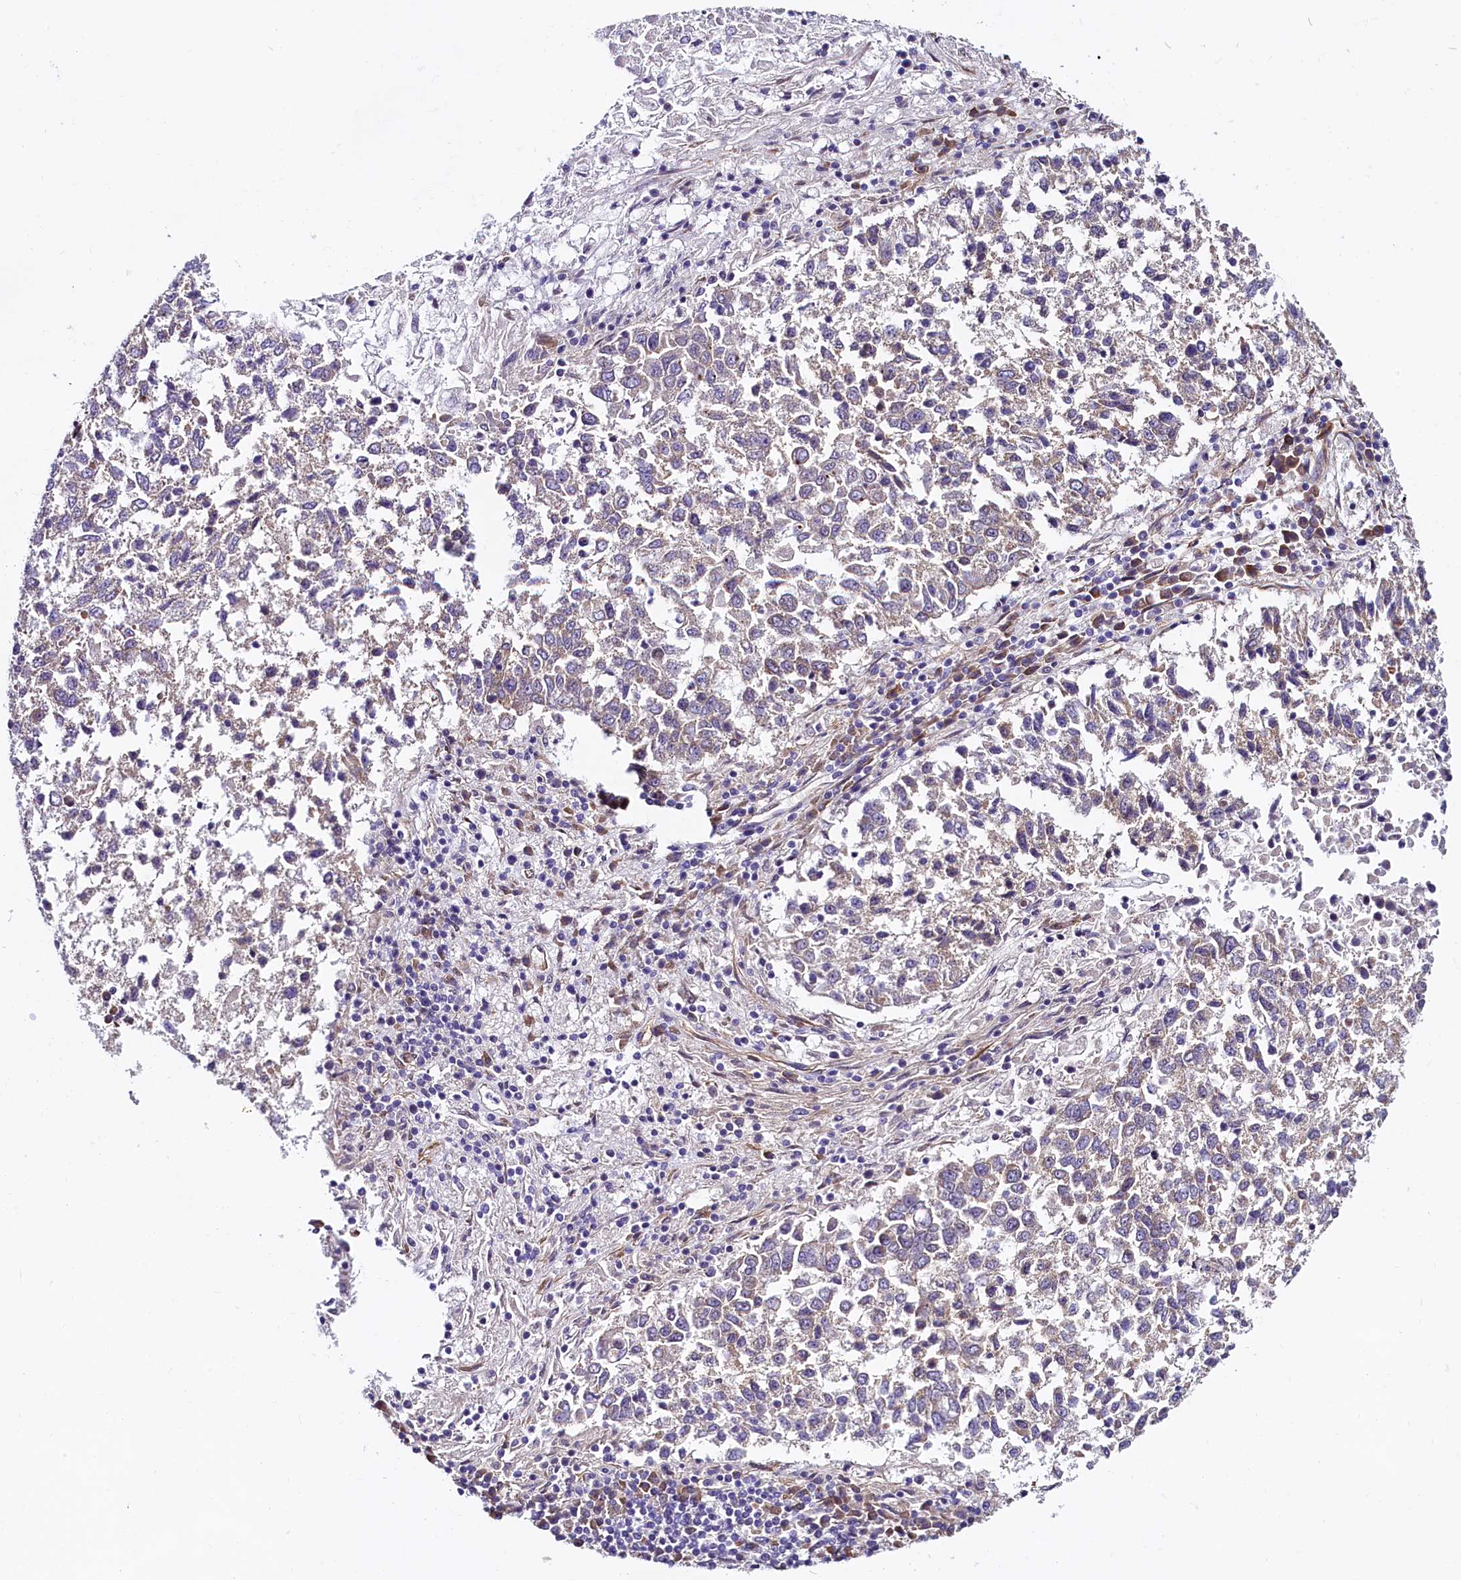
{"staining": {"intensity": "negative", "quantity": "none", "location": "none"}, "tissue": "lung cancer", "cell_type": "Tumor cells", "image_type": "cancer", "snomed": [{"axis": "morphology", "description": "Squamous cell carcinoma, NOS"}, {"axis": "topography", "description": "Lung"}], "caption": "High power microscopy micrograph of an IHC image of lung squamous cell carcinoma, revealing no significant positivity in tumor cells.", "gene": "UACA", "patient": {"sex": "male", "age": 73}}